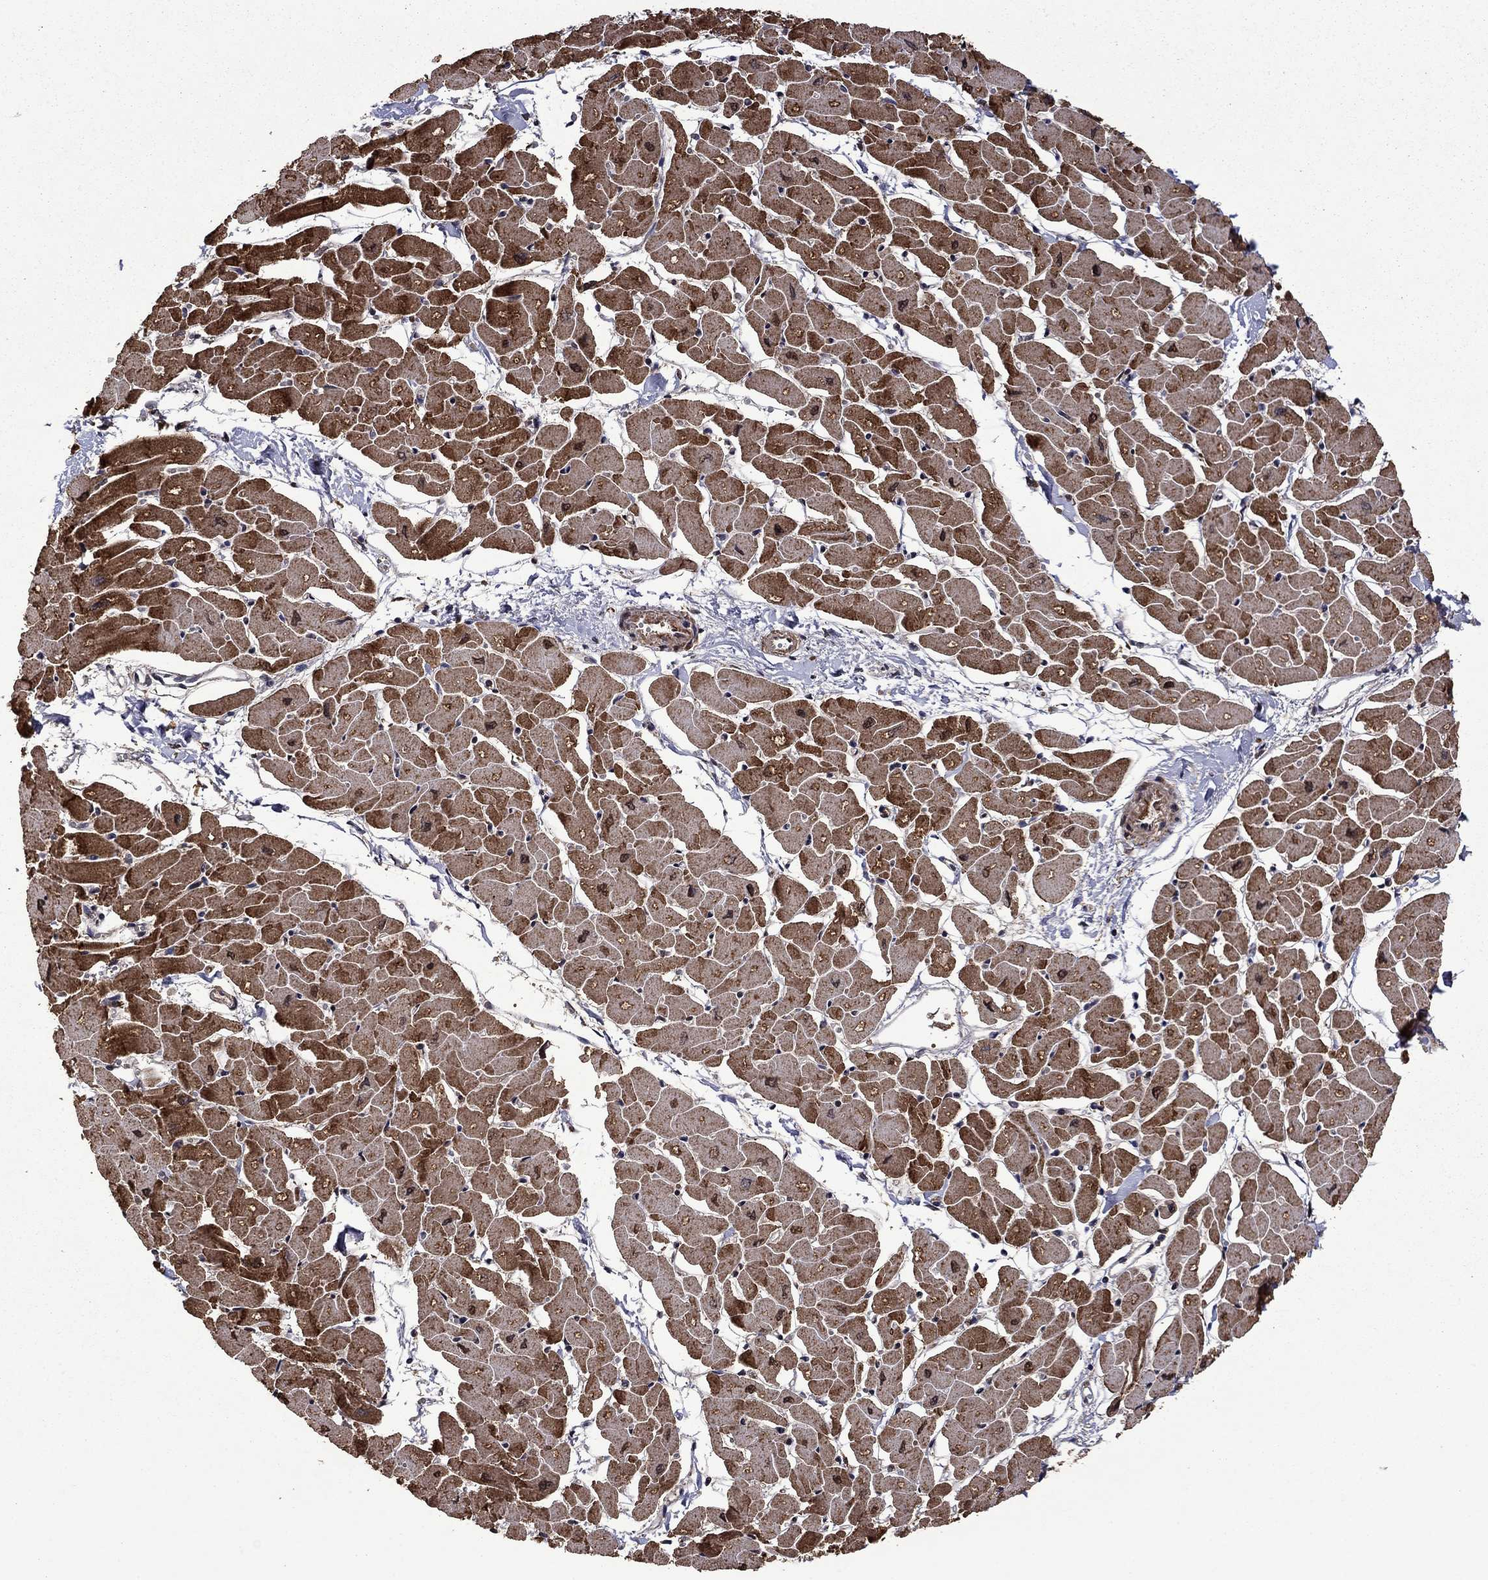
{"staining": {"intensity": "strong", "quantity": ">75%", "location": "cytoplasmic/membranous"}, "tissue": "heart muscle", "cell_type": "Cardiomyocytes", "image_type": "normal", "snomed": [{"axis": "morphology", "description": "Normal tissue, NOS"}, {"axis": "topography", "description": "Heart"}], "caption": "A photomicrograph of heart muscle stained for a protein reveals strong cytoplasmic/membranous brown staining in cardiomyocytes. The staining is performed using DAB brown chromogen to label protein expression. The nuclei are counter-stained blue using hematoxylin.", "gene": "ITM2B", "patient": {"sex": "male", "age": 57}}